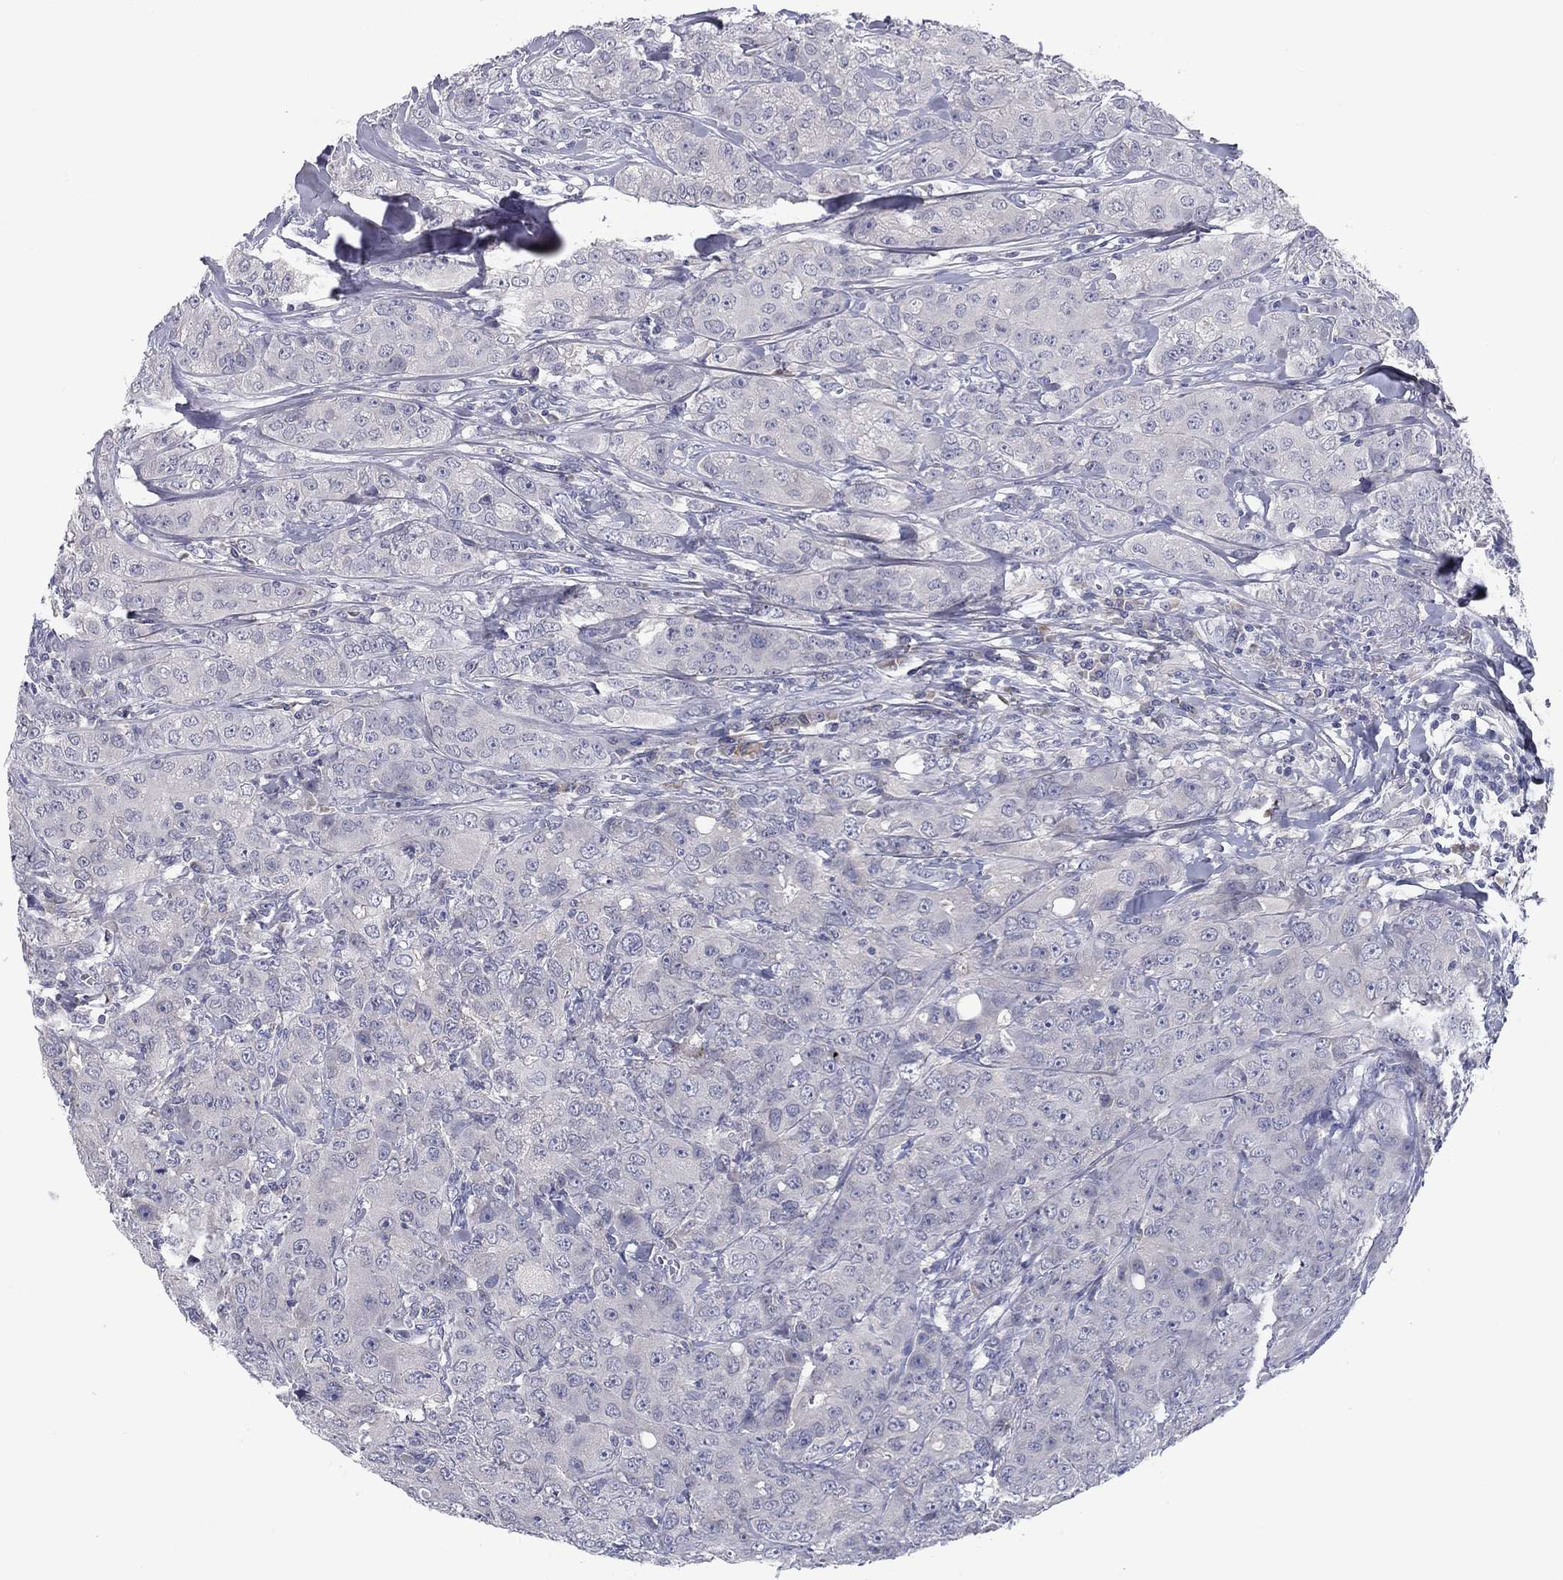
{"staining": {"intensity": "negative", "quantity": "none", "location": "none"}, "tissue": "breast cancer", "cell_type": "Tumor cells", "image_type": "cancer", "snomed": [{"axis": "morphology", "description": "Duct carcinoma"}, {"axis": "topography", "description": "Breast"}], "caption": "Tumor cells show no significant protein positivity in breast infiltrating ductal carcinoma.", "gene": "CACNA1A", "patient": {"sex": "female", "age": 43}}